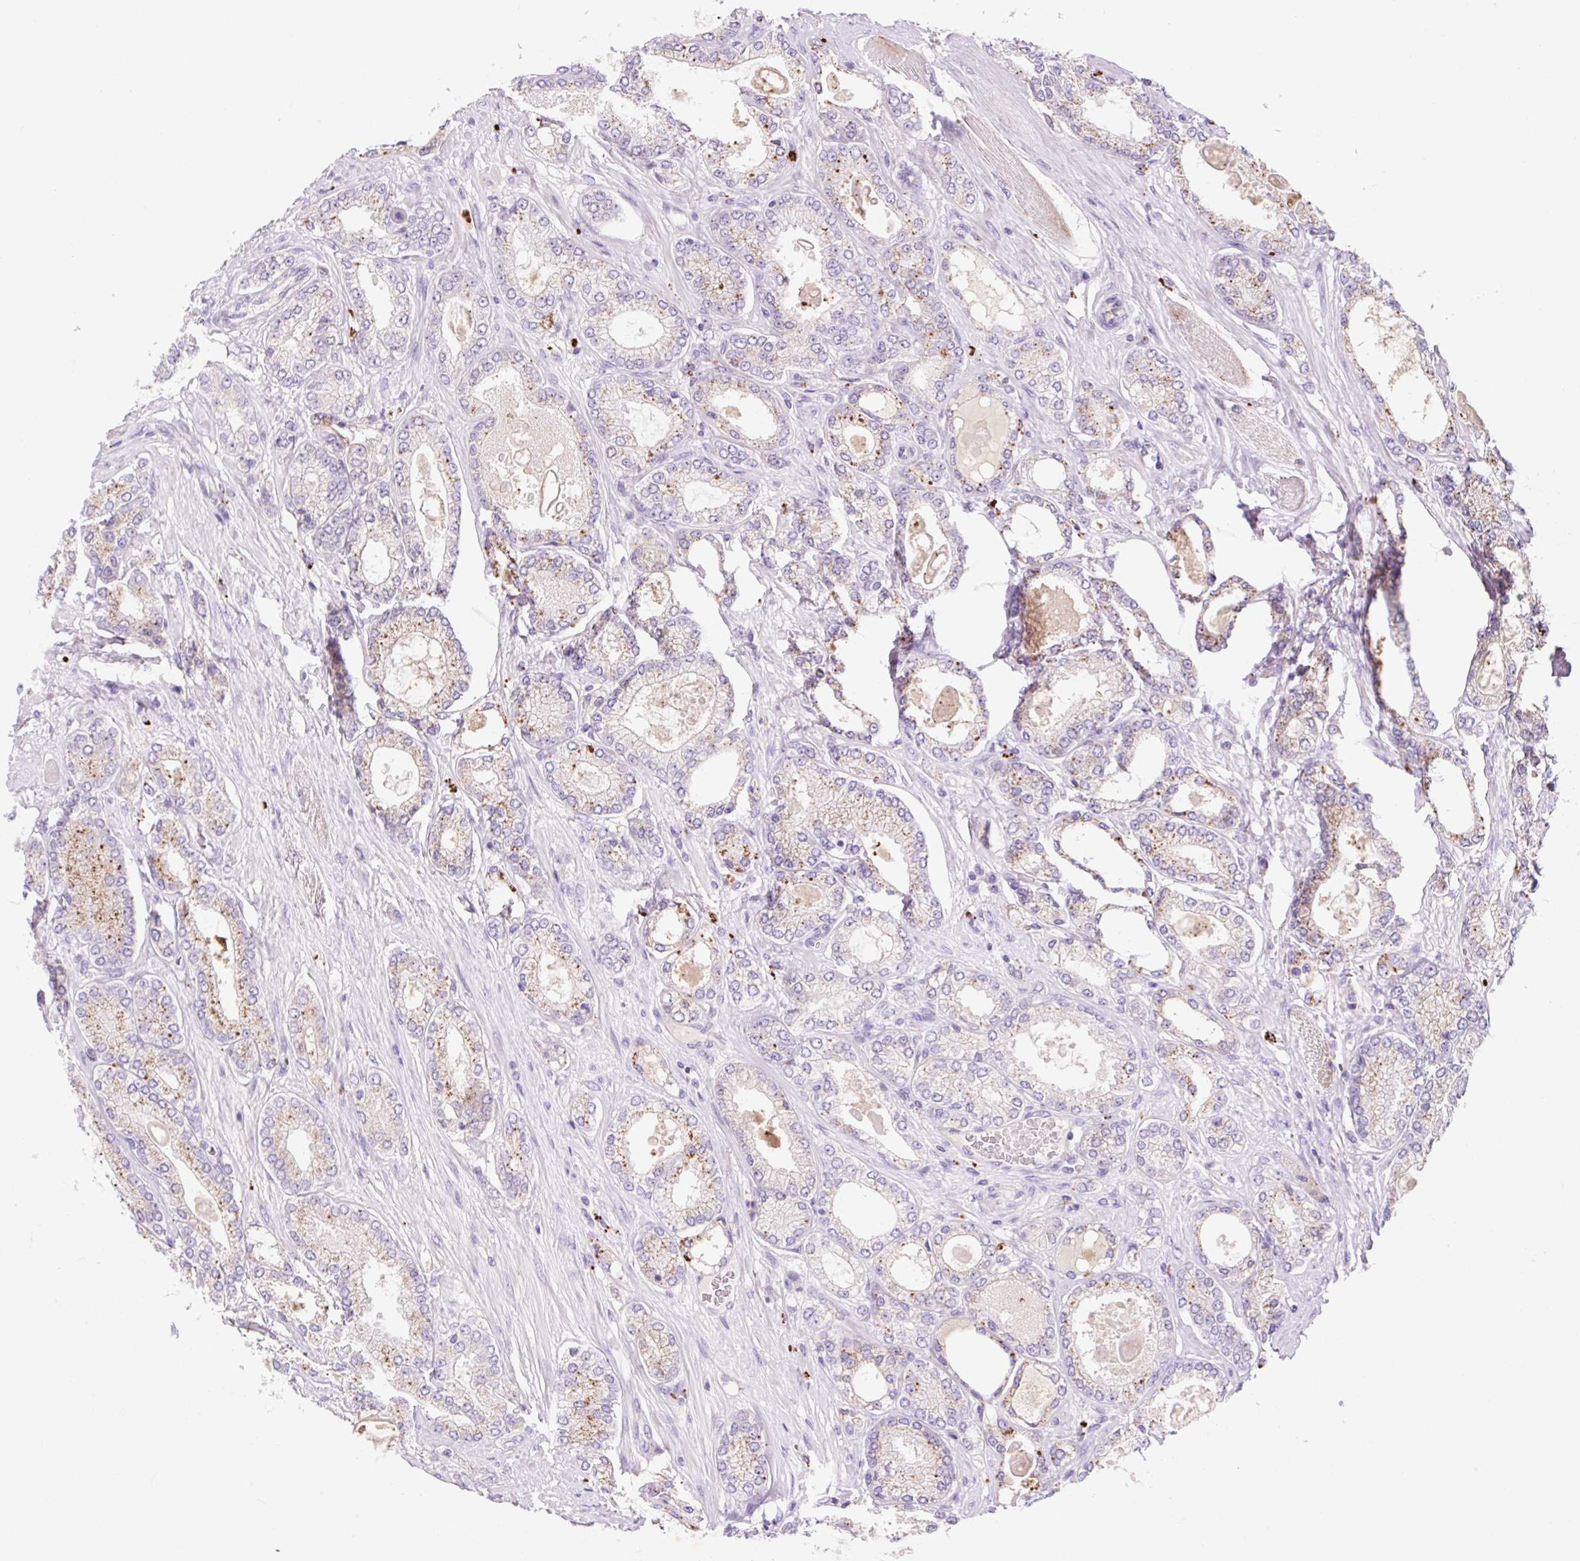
{"staining": {"intensity": "moderate", "quantity": "<25%", "location": "cytoplasmic/membranous"}, "tissue": "prostate cancer", "cell_type": "Tumor cells", "image_type": "cancer", "snomed": [{"axis": "morphology", "description": "Adenocarcinoma, High grade"}, {"axis": "topography", "description": "Prostate"}], "caption": "The image reveals a brown stain indicating the presence of a protein in the cytoplasmic/membranous of tumor cells in prostate cancer. Using DAB (3,3'-diaminobenzidine) (brown) and hematoxylin (blue) stains, captured at high magnification using brightfield microscopy.", "gene": "HEXA", "patient": {"sex": "male", "age": 68}}